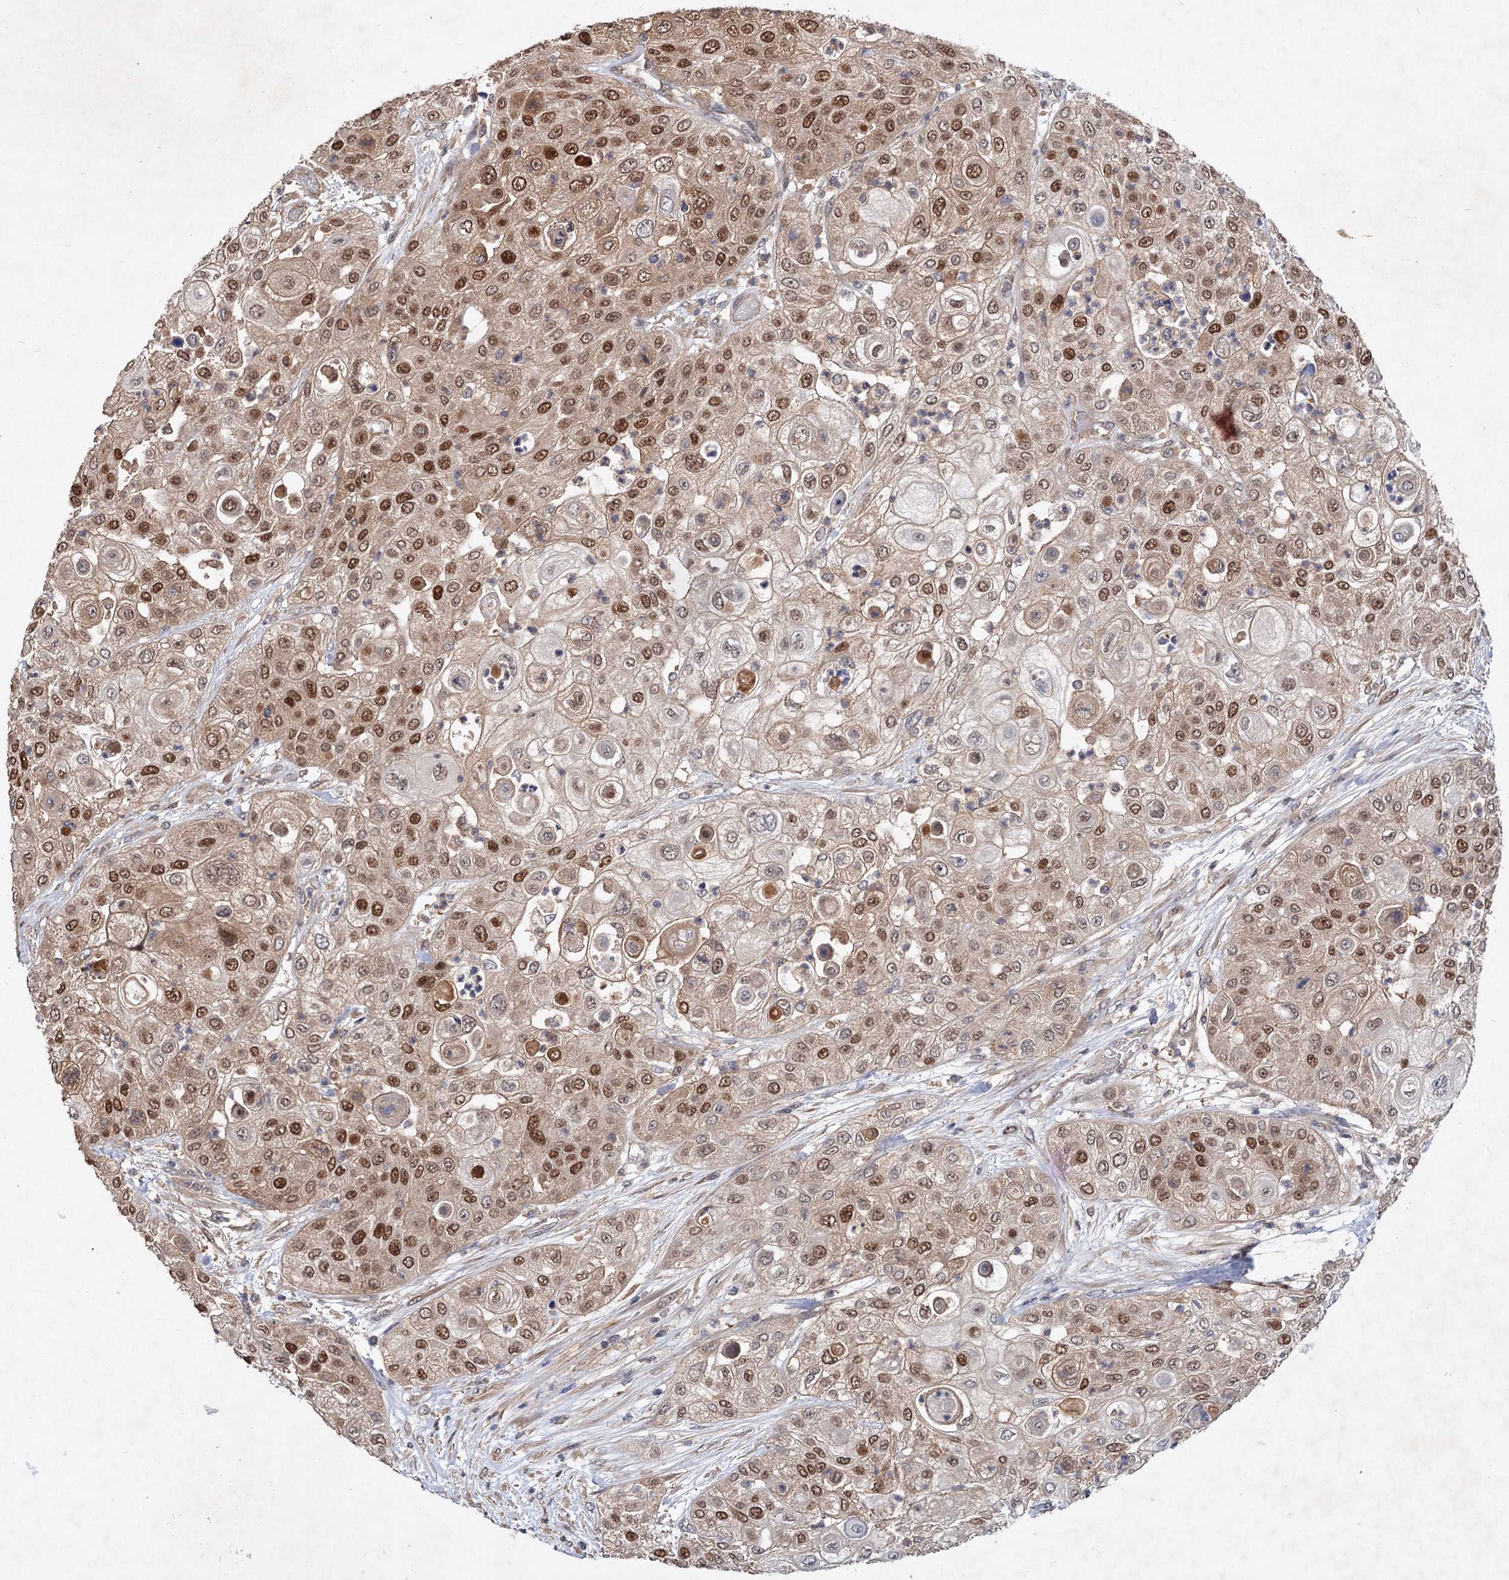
{"staining": {"intensity": "moderate", "quantity": ">75%", "location": "nuclear"}, "tissue": "urothelial cancer", "cell_type": "Tumor cells", "image_type": "cancer", "snomed": [{"axis": "morphology", "description": "Urothelial carcinoma, High grade"}, {"axis": "topography", "description": "Urinary bladder"}], "caption": "A brown stain labels moderate nuclear positivity of a protein in urothelial carcinoma (high-grade) tumor cells.", "gene": "NUDCD2", "patient": {"sex": "female", "age": 79}}